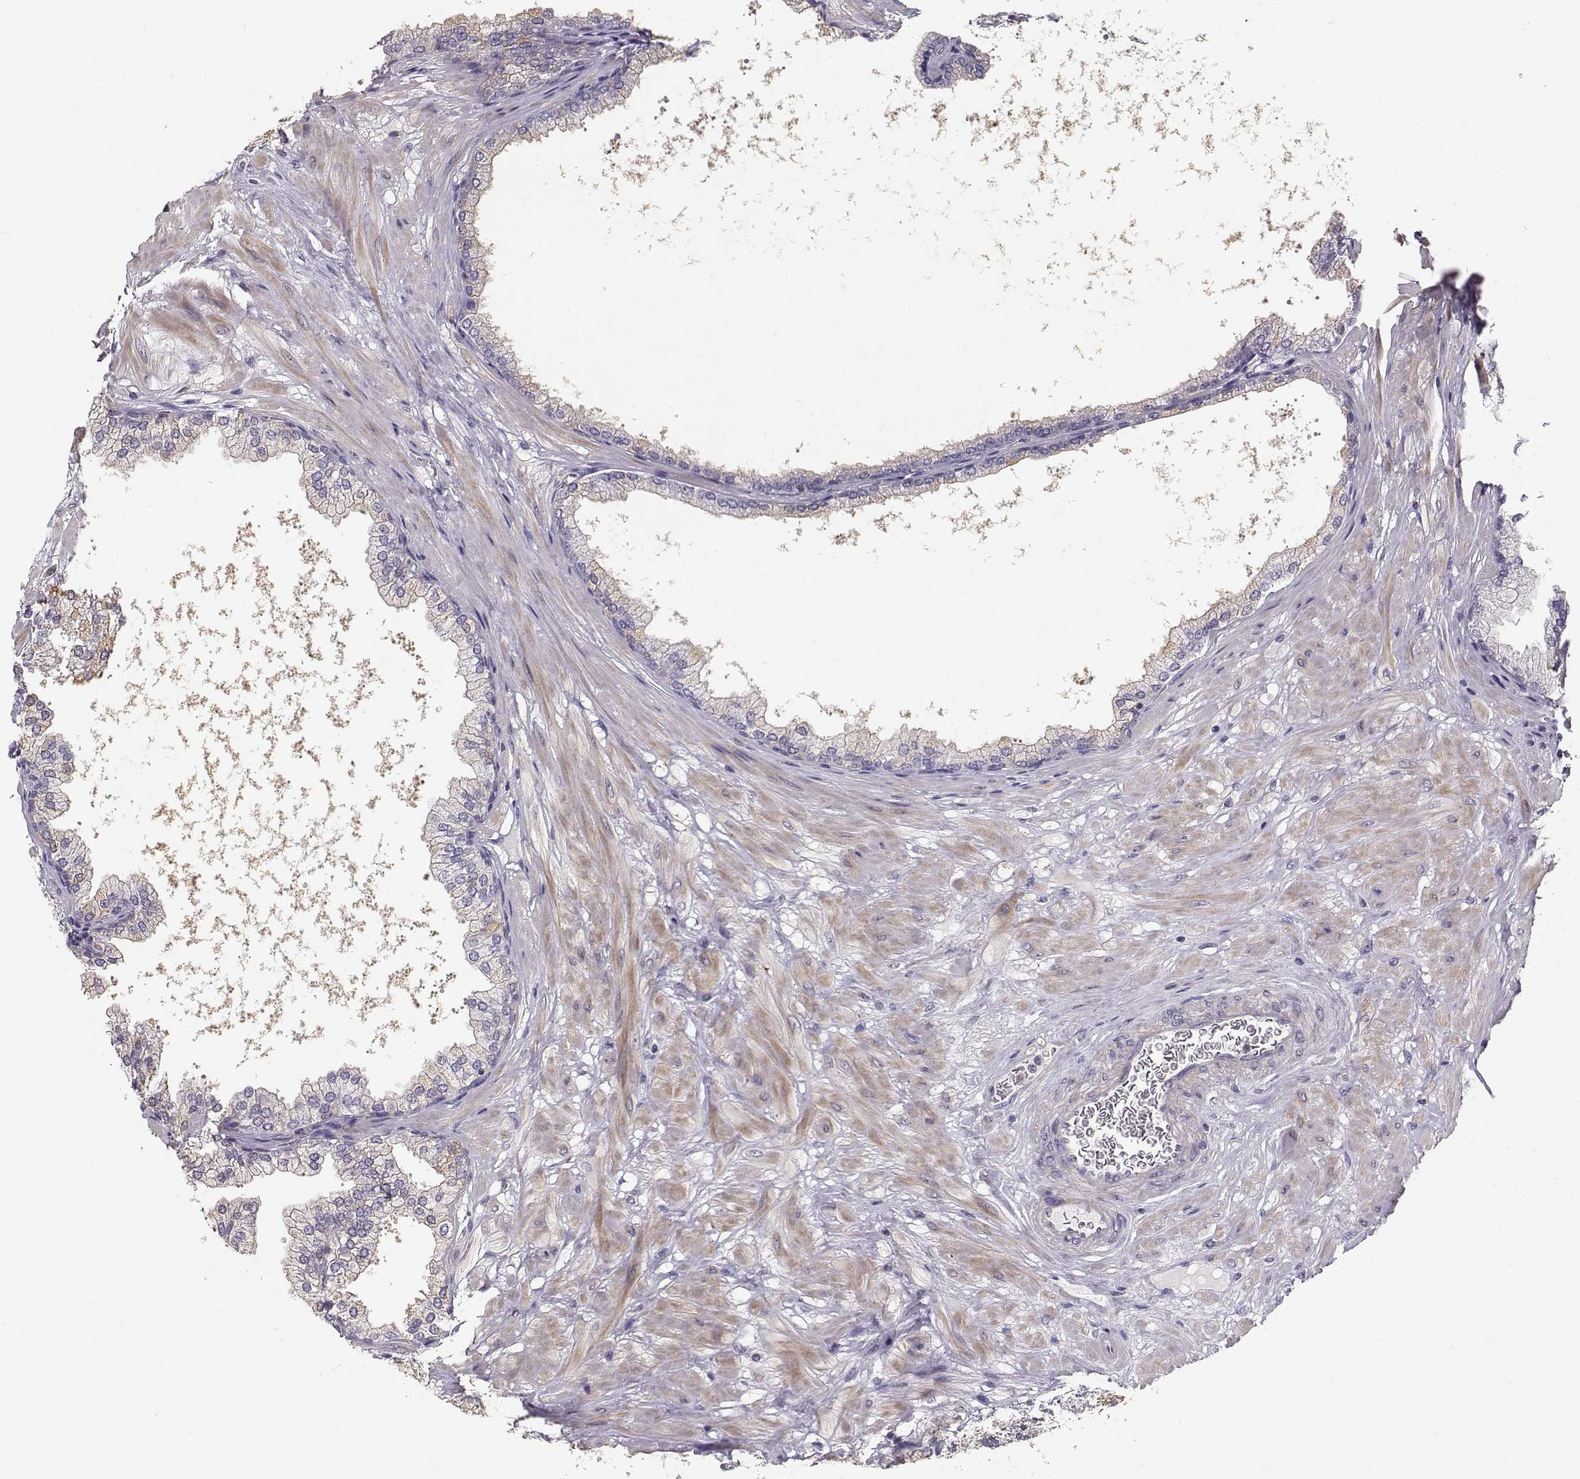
{"staining": {"intensity": "weak", "quantity": "<25%", "location": "cytoplasmic/membranous"}, "tissue": "prostate", "cell_type": "Glandular cells", "image_type": "normal", "snomed": [{"axis": "morphology", "description": "Normal tissue, NOS"}, {"axis": "topography", "description": "Prostate"}], "caption": "DAB immunohistochemical staining of unremarkable prostate shows no significant positivity in glandular cells. Nuclei are stained in blue.", "gene": "VAV1", "patient": {"sex": "male", "age": 37}}